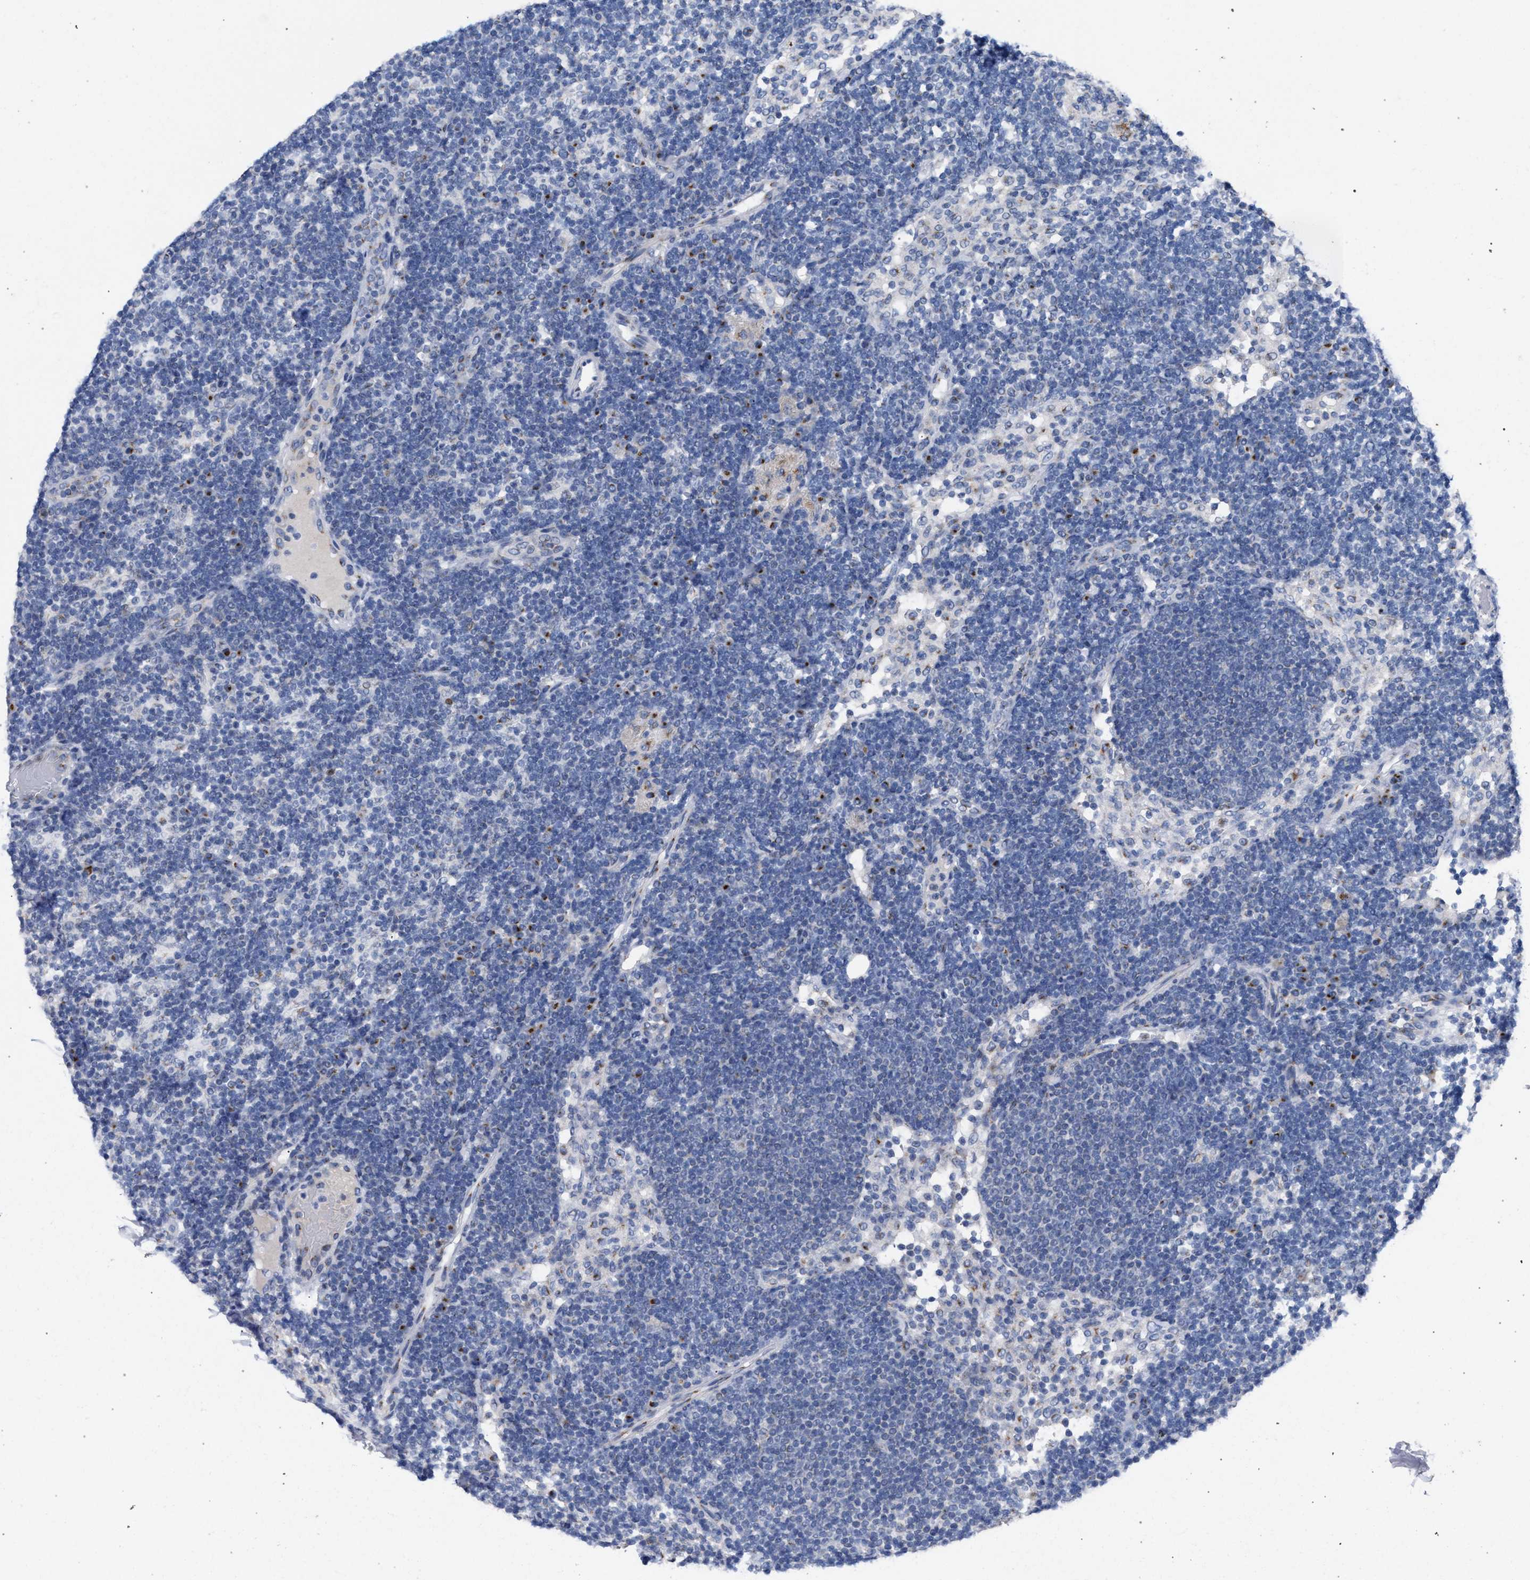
{"staining": {"intensity": "negative", "quantity": "none", "location": "none"}, "tissue": "lymph node", "cell_type": "Germinal center cells", "image_type": "normal", "snomed": [{"axis": "morphology", "description": "Normal tissue, NOS"}, {"axis": "morphology", "description": "Carcinoid, malignant, NOS"}, {"axis": "topography", "description": "Lymph node"}], "caption": "Protein analysis of normal lymph node displays no significant positivity in germinal center cells.", "gene": "GOLGA2", "patient": {"sex": "male", "age": 47}}